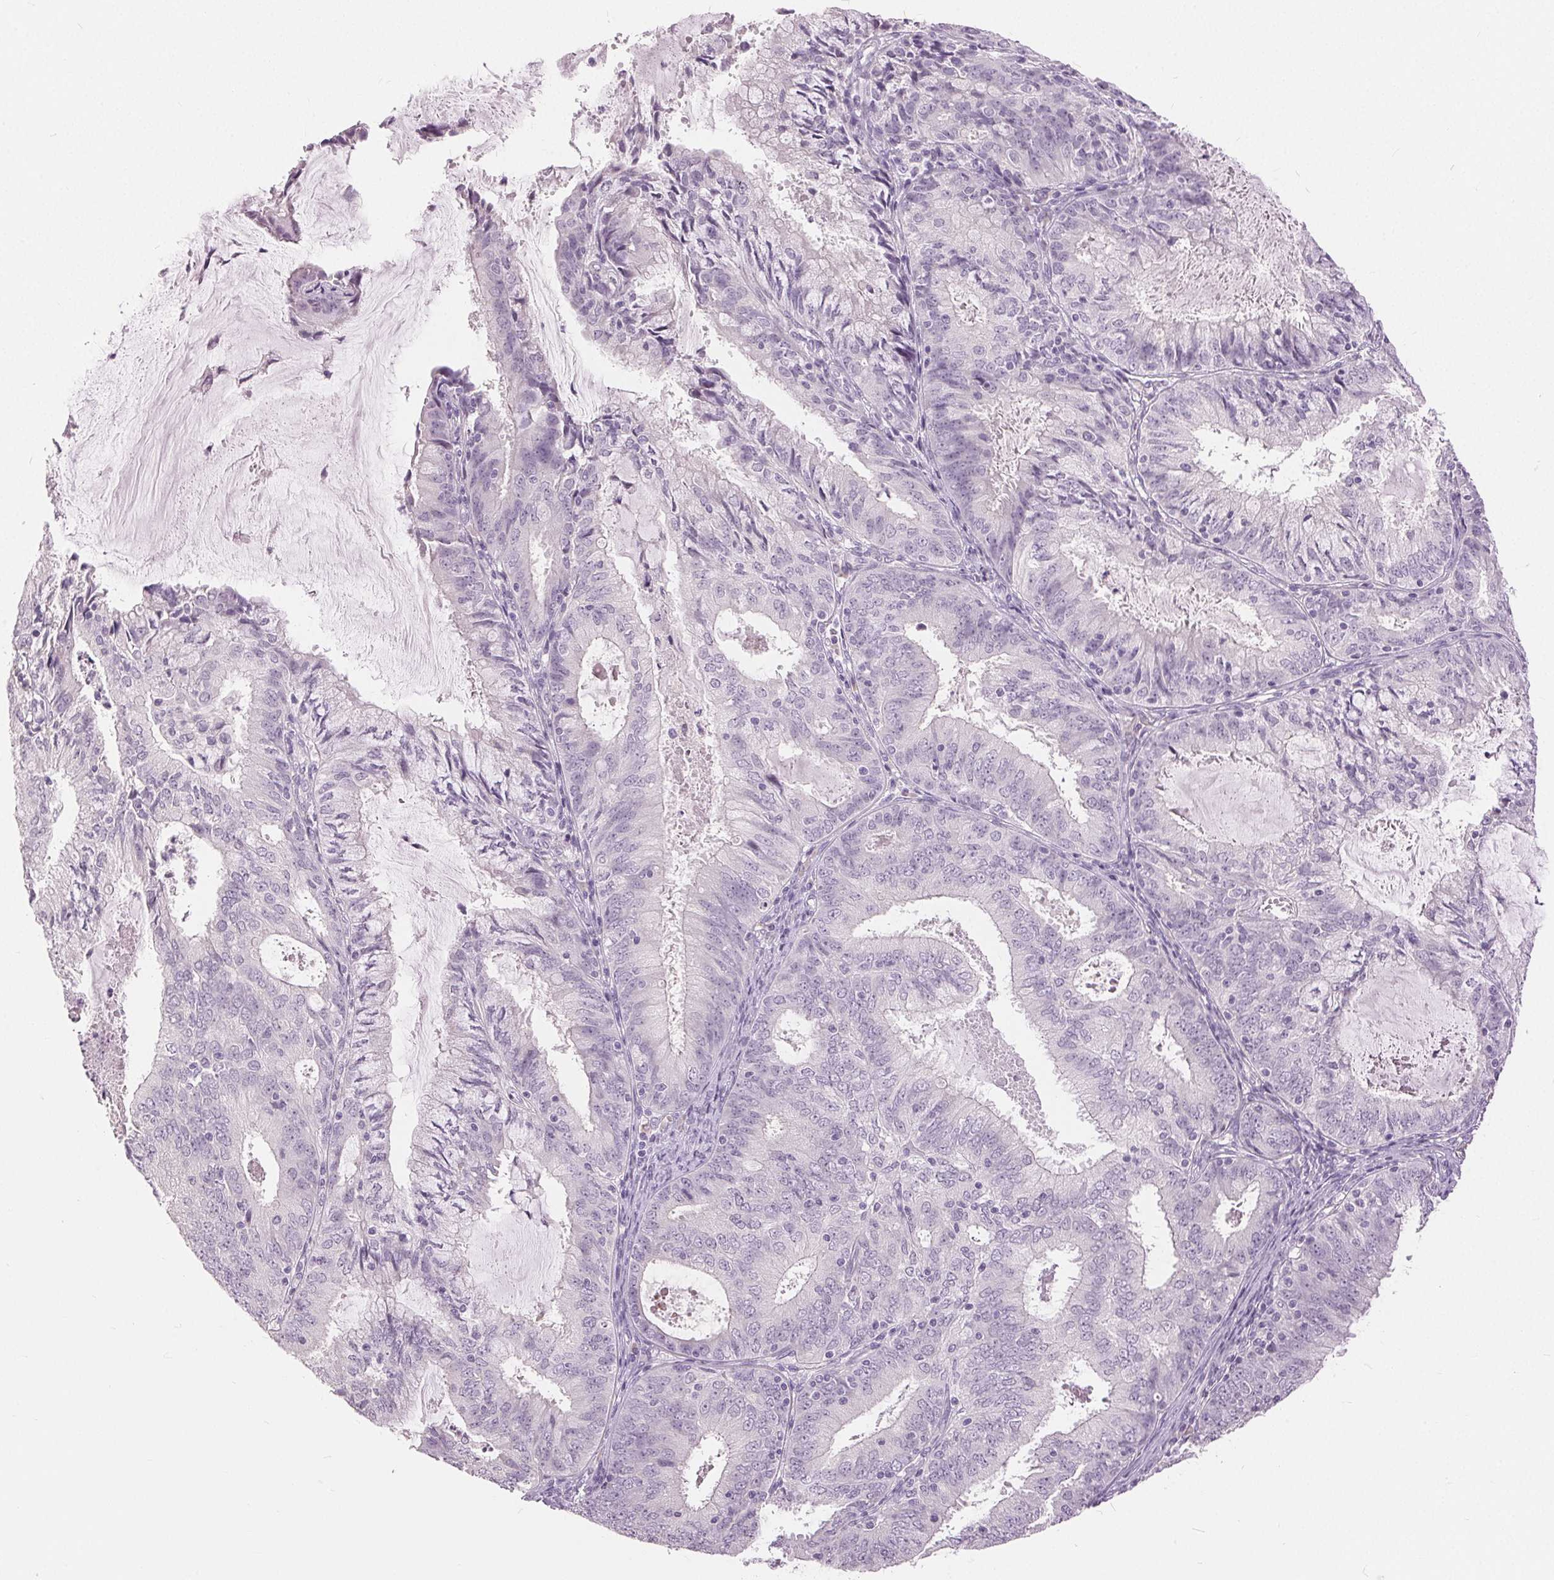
{"staining": {"intensity": "negative", "quantity": "none", "location": "none"}, "tissue": "endometrial cancer", "cell_type": "Tumor cells", "image_type": "cancer", "snomed": [{"axis": "morphology", "description": "Adenocarcinoma, NOS"}, {"axis": "topography", "description": "Endometrium"}], "caption": "IHC of human adenocarcinoma (endometrial) demonstrates no expression in tumor cells.", "gene": "DSG3", "patient": {"sex": "female", "age": 57}}